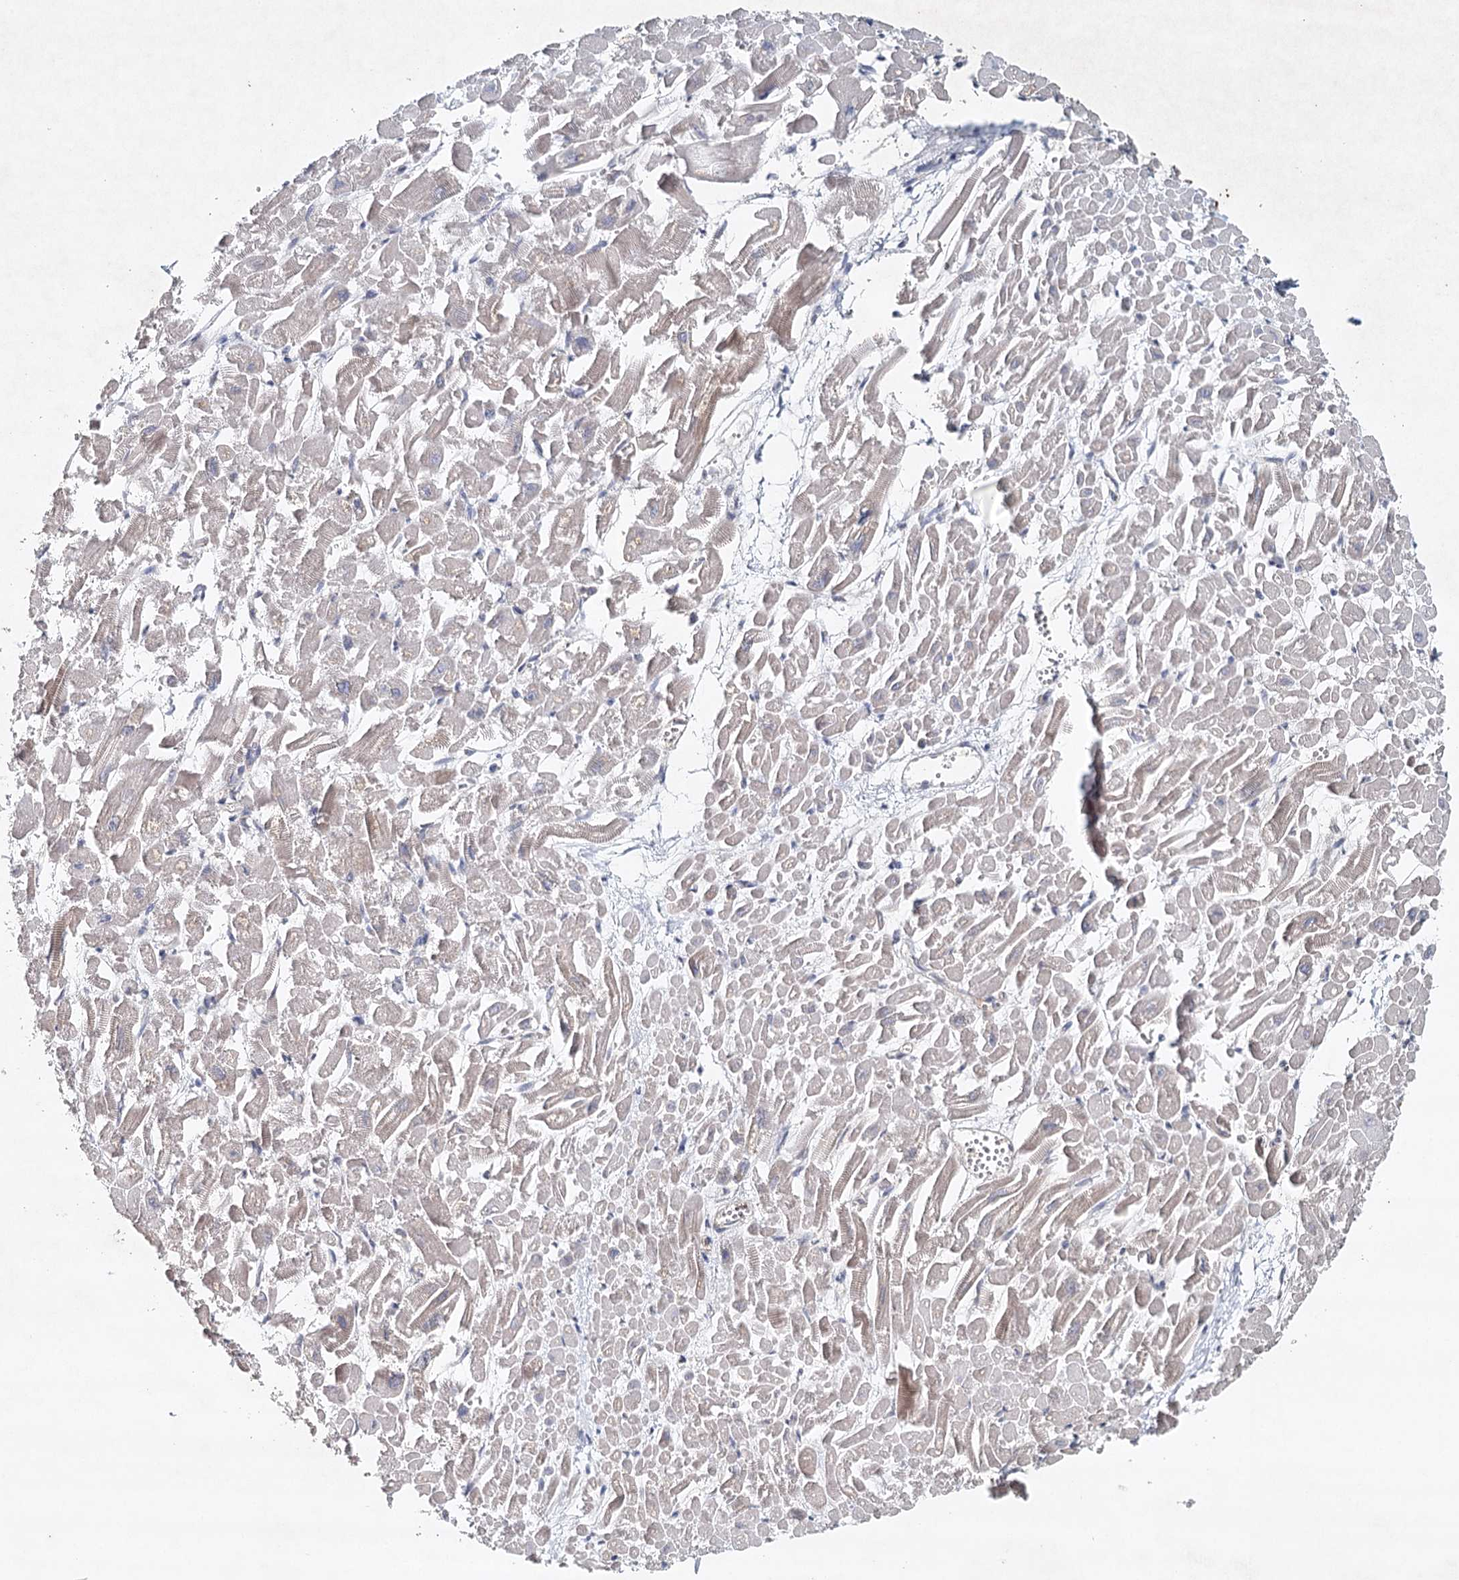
{"staining": {"intensity": "moderate", "quantity": "25%-75%", "location": "cytoplasmic/membranous"}, "tissue": "heart muscle", "cell_type": "Cardiomyocytes", "image_type": "normal", "snomed": [{"axis": "morphology", "description": "Normal tissue, NOS"}, {"axis": "topography", "description": "Heart"}], "caption": "A brown stain labels moderate cytoplasmic/membranous positivity of a protein in cardiomyocytes of benign human heart muscle.", "gene": "SYNPO", "patient": {"sex": "male", "age": 54}}